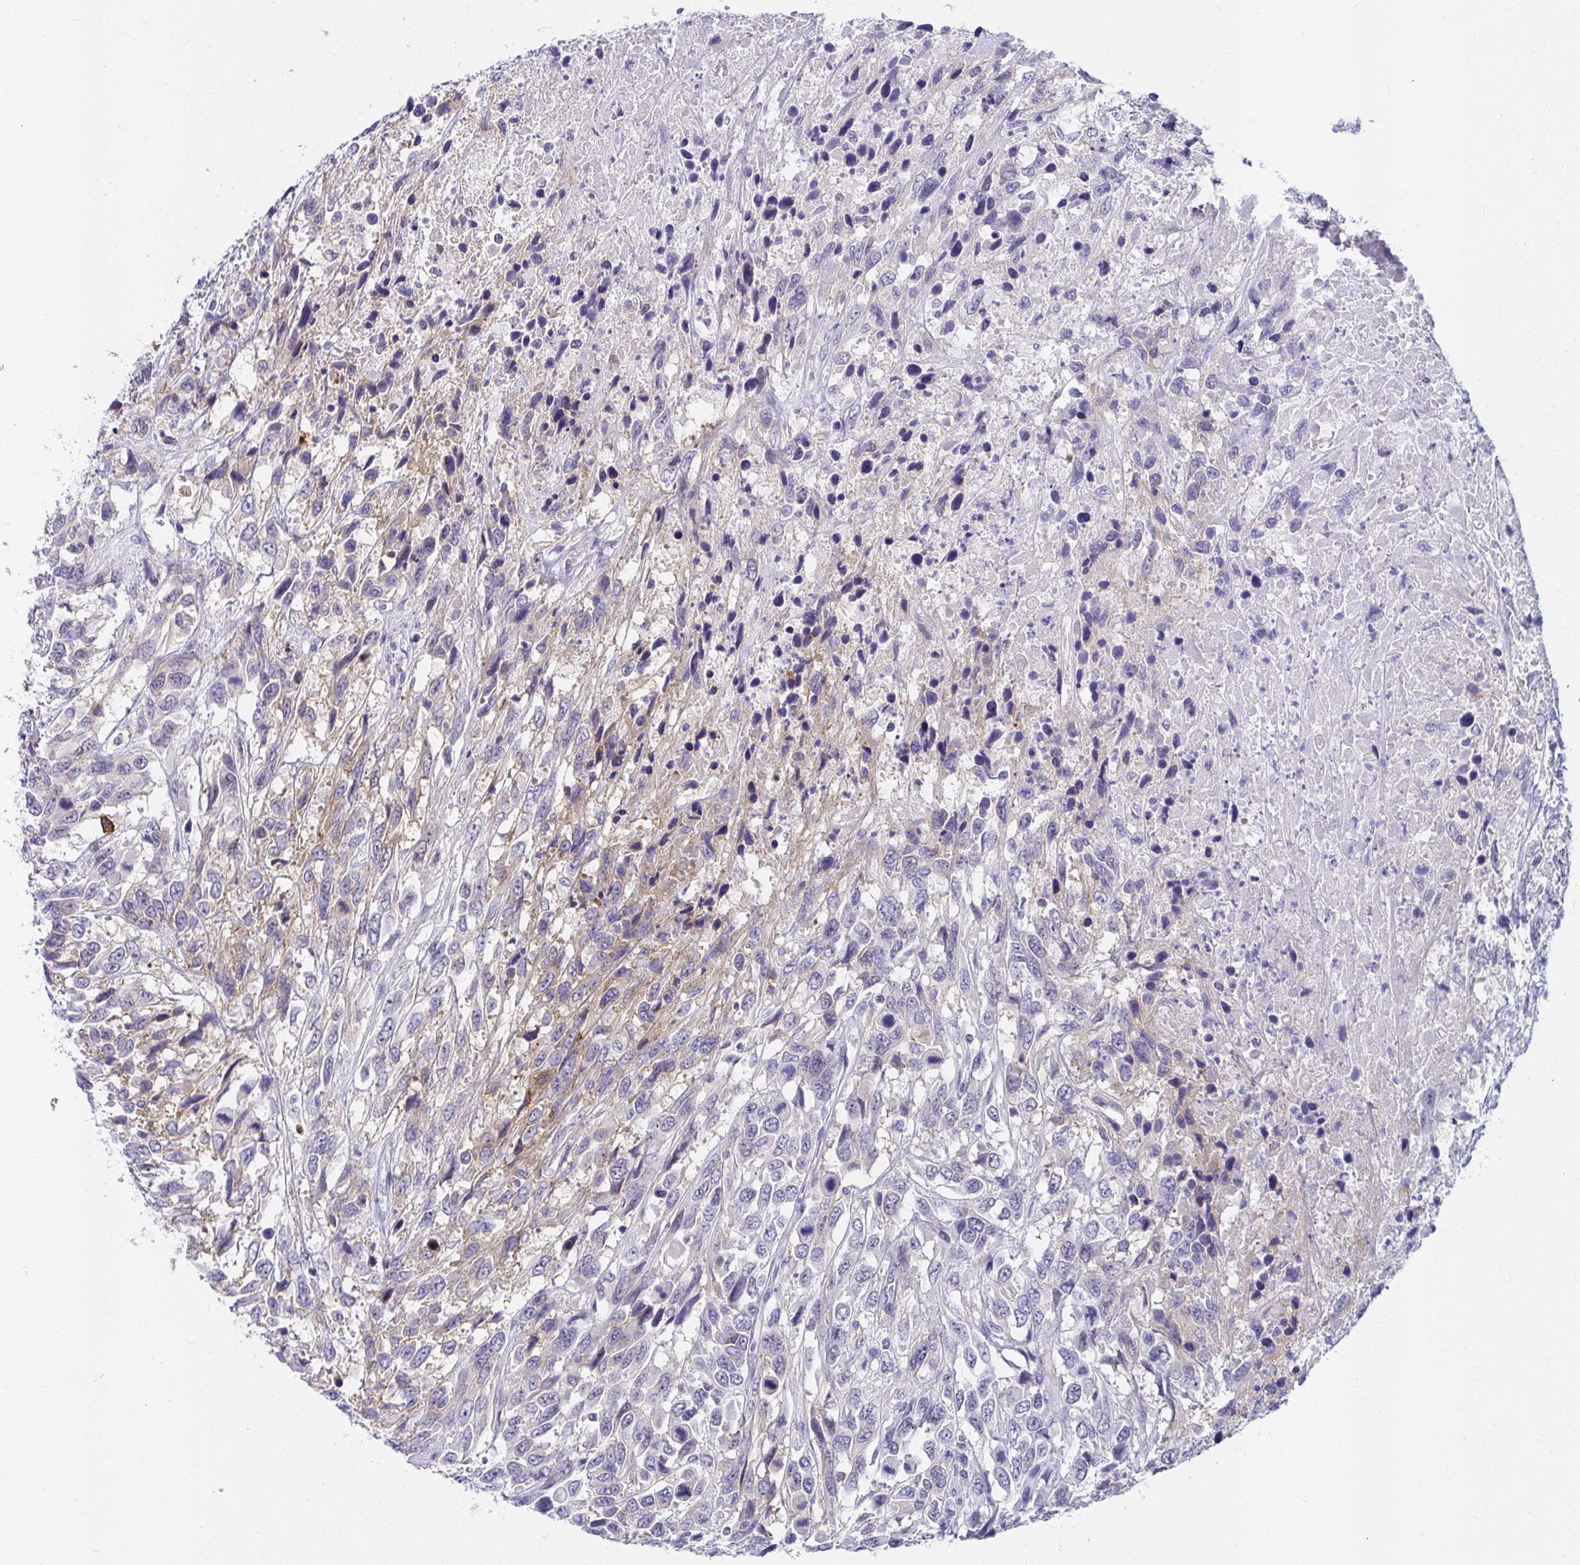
{"staining": {"intensity": "moderate", "quantity": "<25%", "location": "cytoplasmic/membranous"}, "tissue": "urothelial cancer", "cell_type": "Tumor cells", "image_type": "cancer", "snomed": [{"axis": "morphology", "description": "Urothelial carcinoma, High grade"}, {"axis": "topography", "description": "Urinary bladder"}], "caption": "The micrograph demonstrates staining of urothelial cancer, revealing moderate cytoplasmic/membranous protein positivity (brown color) within tumor cells.", "gene": "C19orf81", "patient": {"sex": "female", "age": 70}}